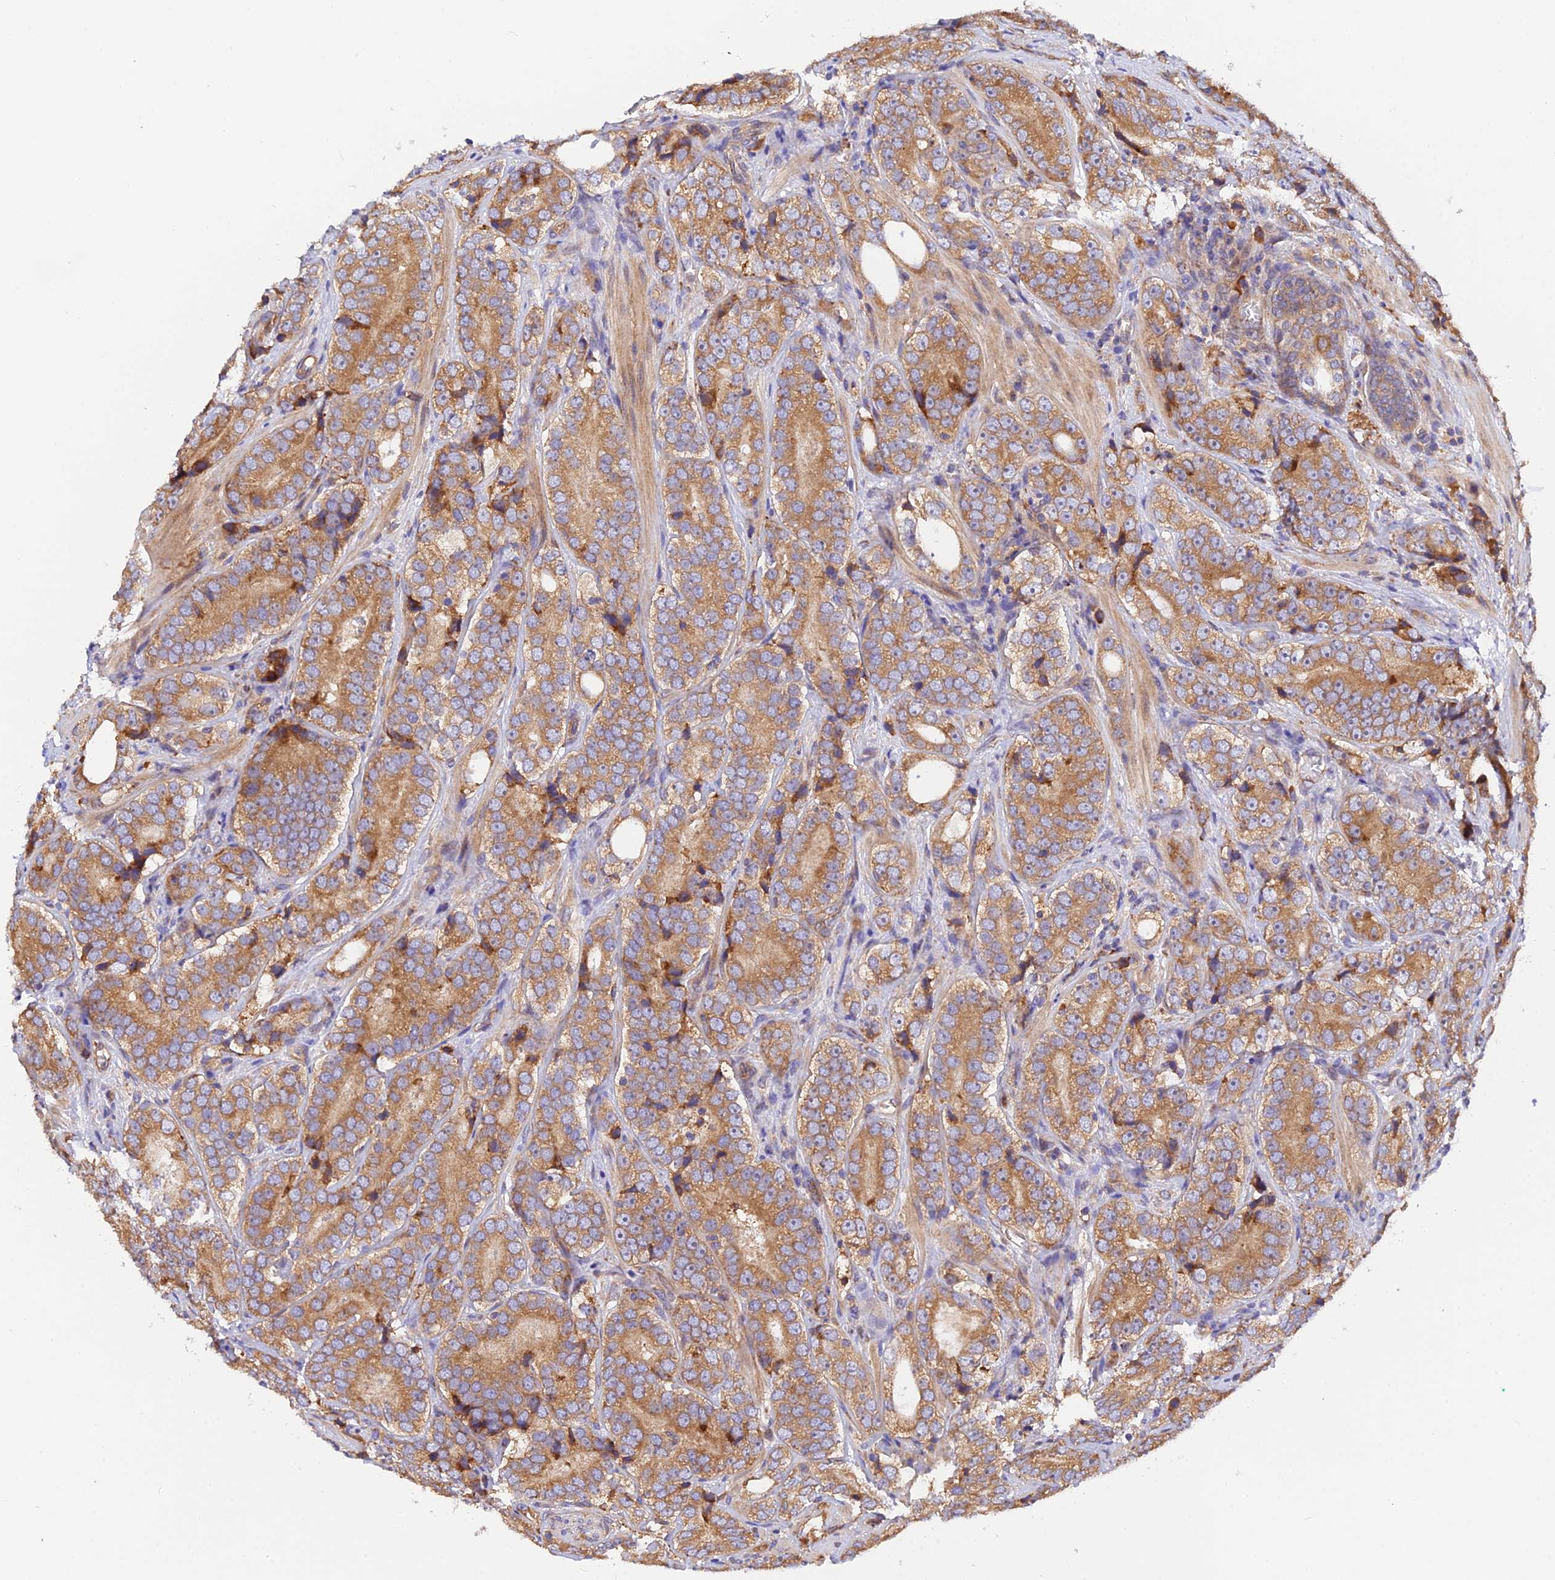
{"staining": {"intensity": "moderate", "quantity": ">75%", "location": "cytoplasmic/membranous"}, "tissue": "prostate cancer", "cell_type": "Tumor cells", "image_type": "cancer", "snomed": [{"axis": "morphology", "description": "Adenocarcinoma, High grade"}, {"axis": "topography", "description": "Prostate"}], "caption": "Brown immunohistochemical staining in human prostate cancer (high-grade adenocarcinoma) exhibits moderate cytoplasmic/membranous positivity in about >75% of tumor cells.", "gene": "RPL5", "patient": {"sex": "male", "age": 56}}